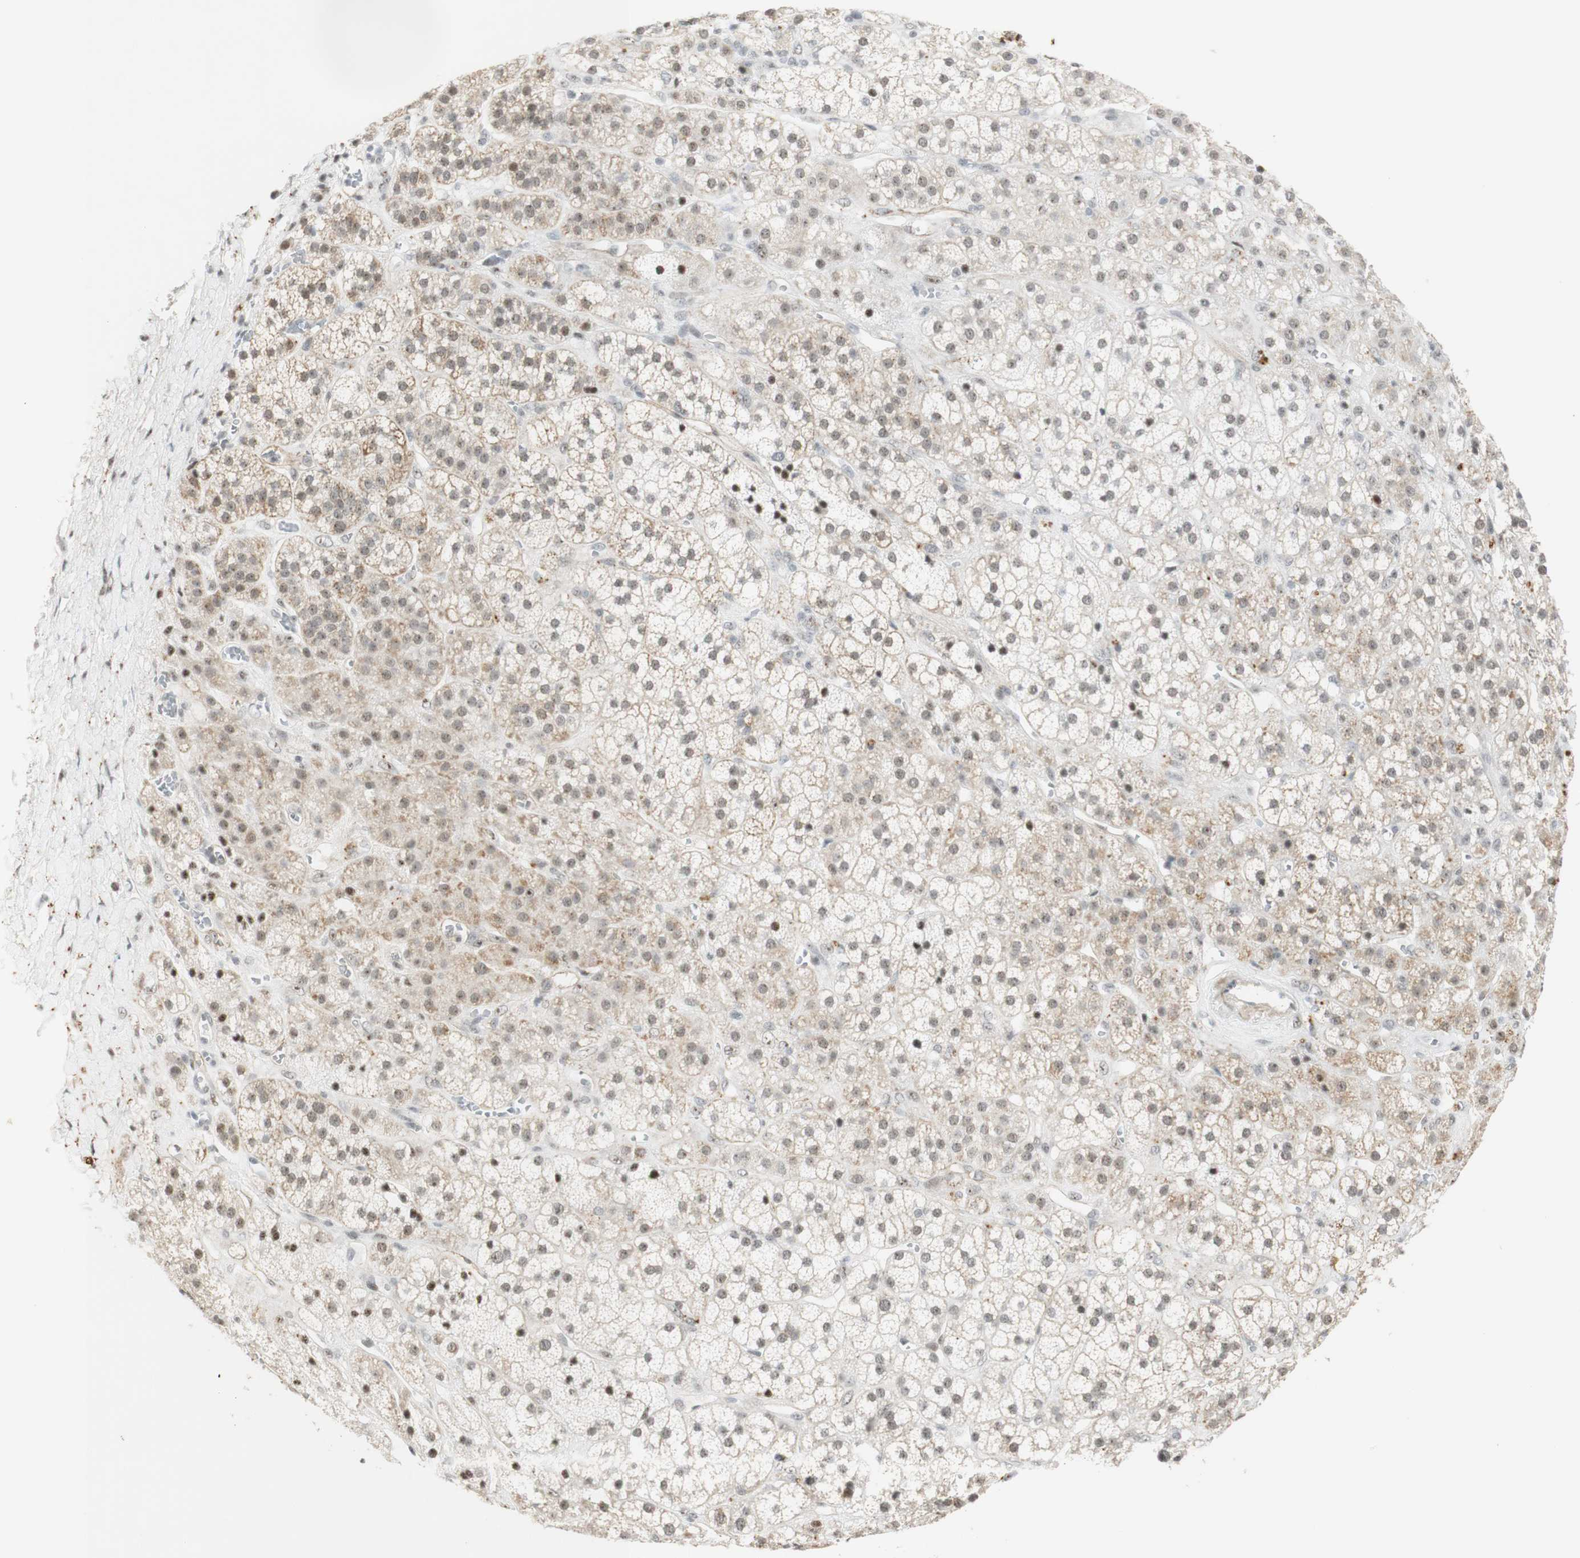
{"staining": {"intensity": "moderate", "quantity": ">75%", "location": "cytoplasmic/membranous,nuclear"}, "tissue": "adrenal gland", "cell_type": "Glandular cells", "image_type": "normal", "snomed": [{"axis": "morphology", "description": "Normal tissue, NOS"}, {"axis": "topography", "description": "Adrenal gland"}], "caption": "DAB immunohistochemical staining of unremarkable adrenal gland shows moderate cytoplasmic/membranous,nuclear protein positivity in about >75% of glandular cells. The staining was performed using DAB to visualize the protein expression in brown, while the nuclei were stained in blue with hematoxylin (Magnification: 20x).", "gene": "IRF1", "patient": {"sex": "male", "age": 56}}